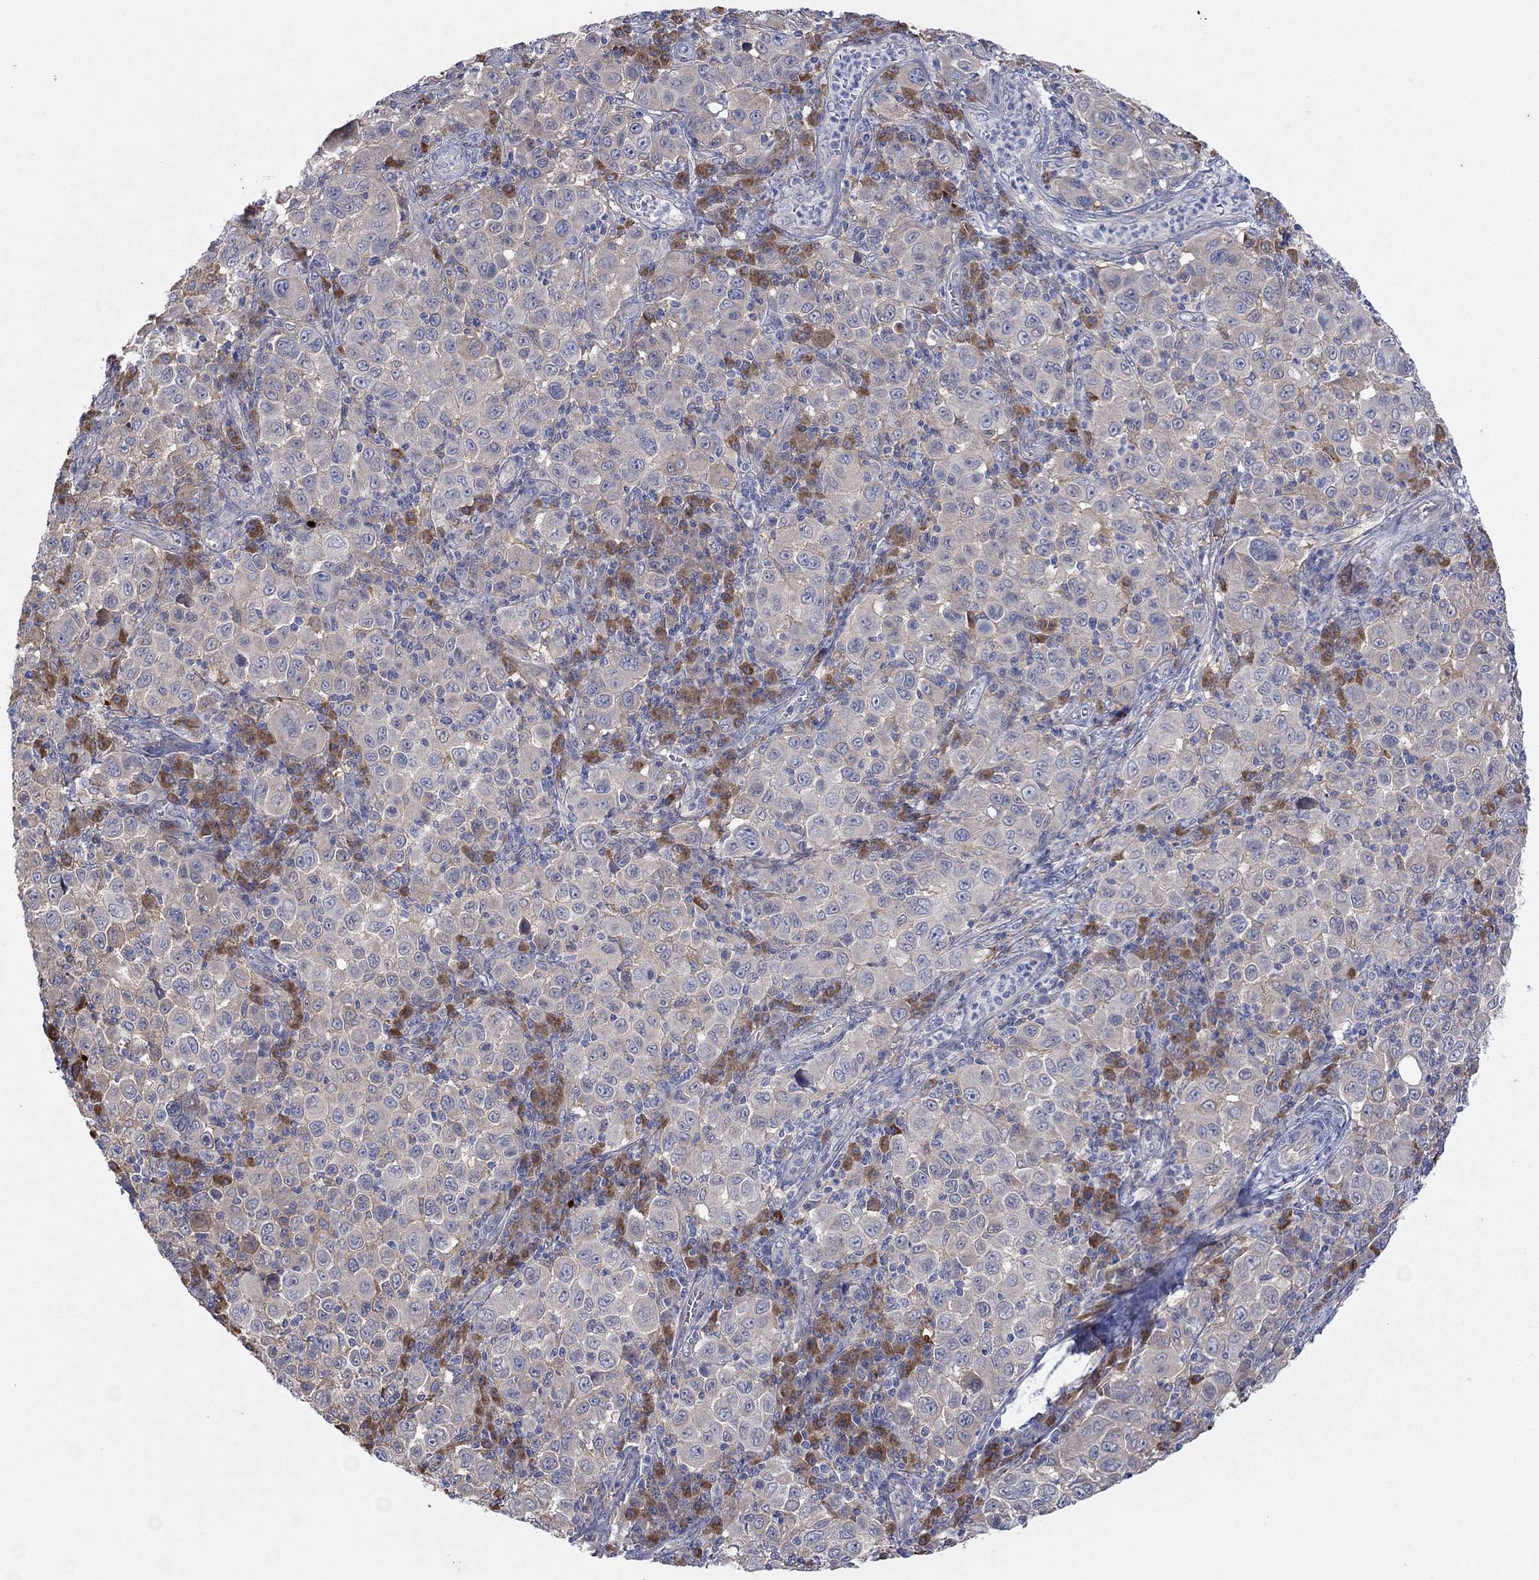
{"staining": {"intensity": "weak", "quantity": "<25%", "location": "cytoplasmic/membranous"}, "tissue": "melanoma", "cell_type": "Tumor cells", "image_type": "cancer", "snomed": [{"axis": "morphology", "description": "Malignant melanoma, NOS"}, {"axis": "topography", "description": "Skin"}], "caption": "A histopathology image of melanoma stained for a protein reveals no brown staining in tumor cells.", "gene": "PLCL2", "patient": {"sex": "female", "age": 57}}